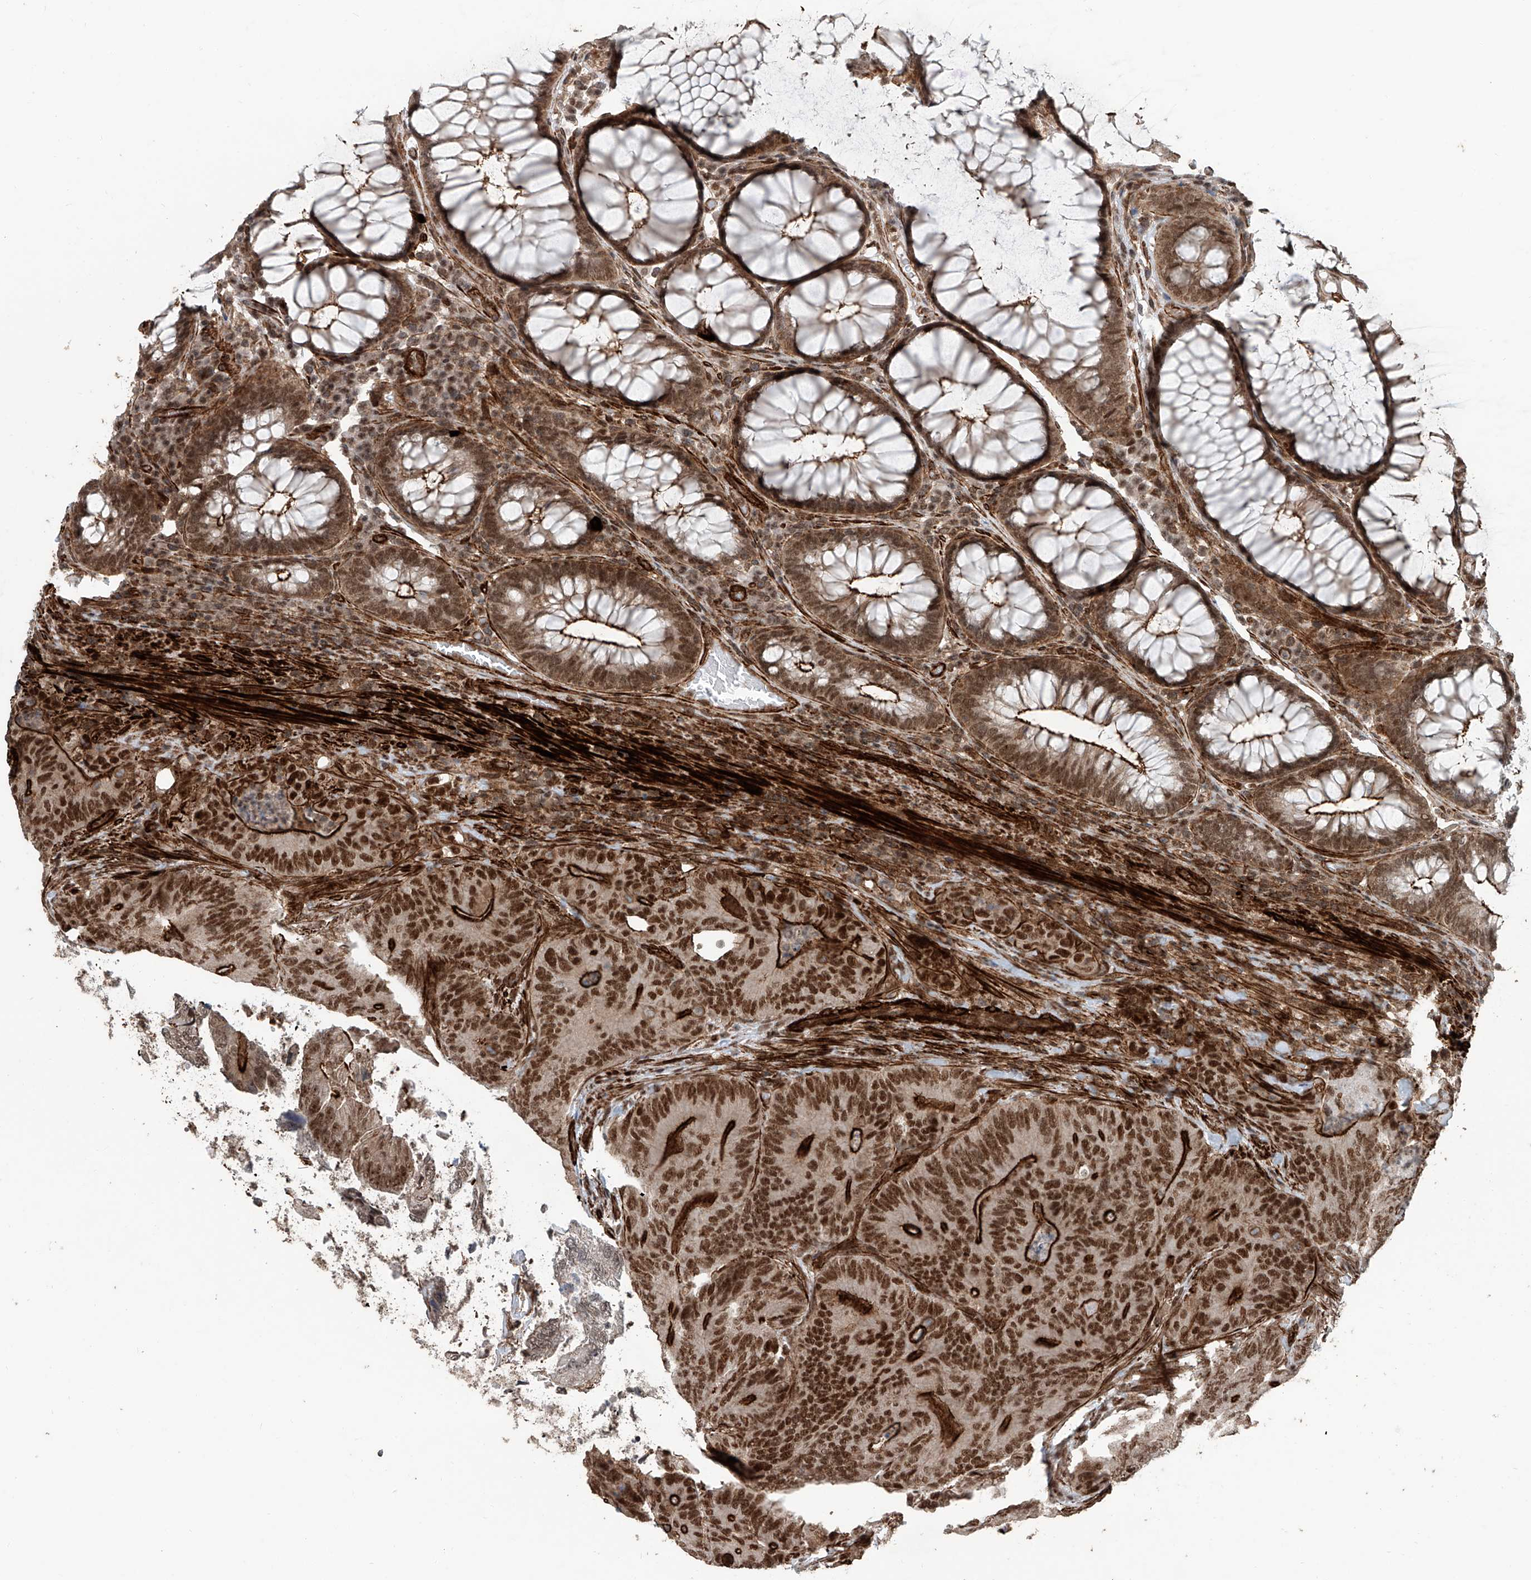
{"staining": {"intensity": "strong", "quantity": ">75%", "location": "cytoplasmic/membranous,nuclear"}, "tissue": "colorectal cancer", "cell_type": "Tumor cells", "image_type": "cancer", "snomed": [{"axis": "morphology", "description": "Normal tissue, NOS"}, {"axis": "topography", "description": "Colon"}], "caption": "Brown immunohistochemical staining in human colorectal cancer reveals strong cytoplasmic/membranous and nuclear staining in approximately >75% of tumor cells.", "gene": "SDE2", "patient": {"sex": "female", "age": 82}}